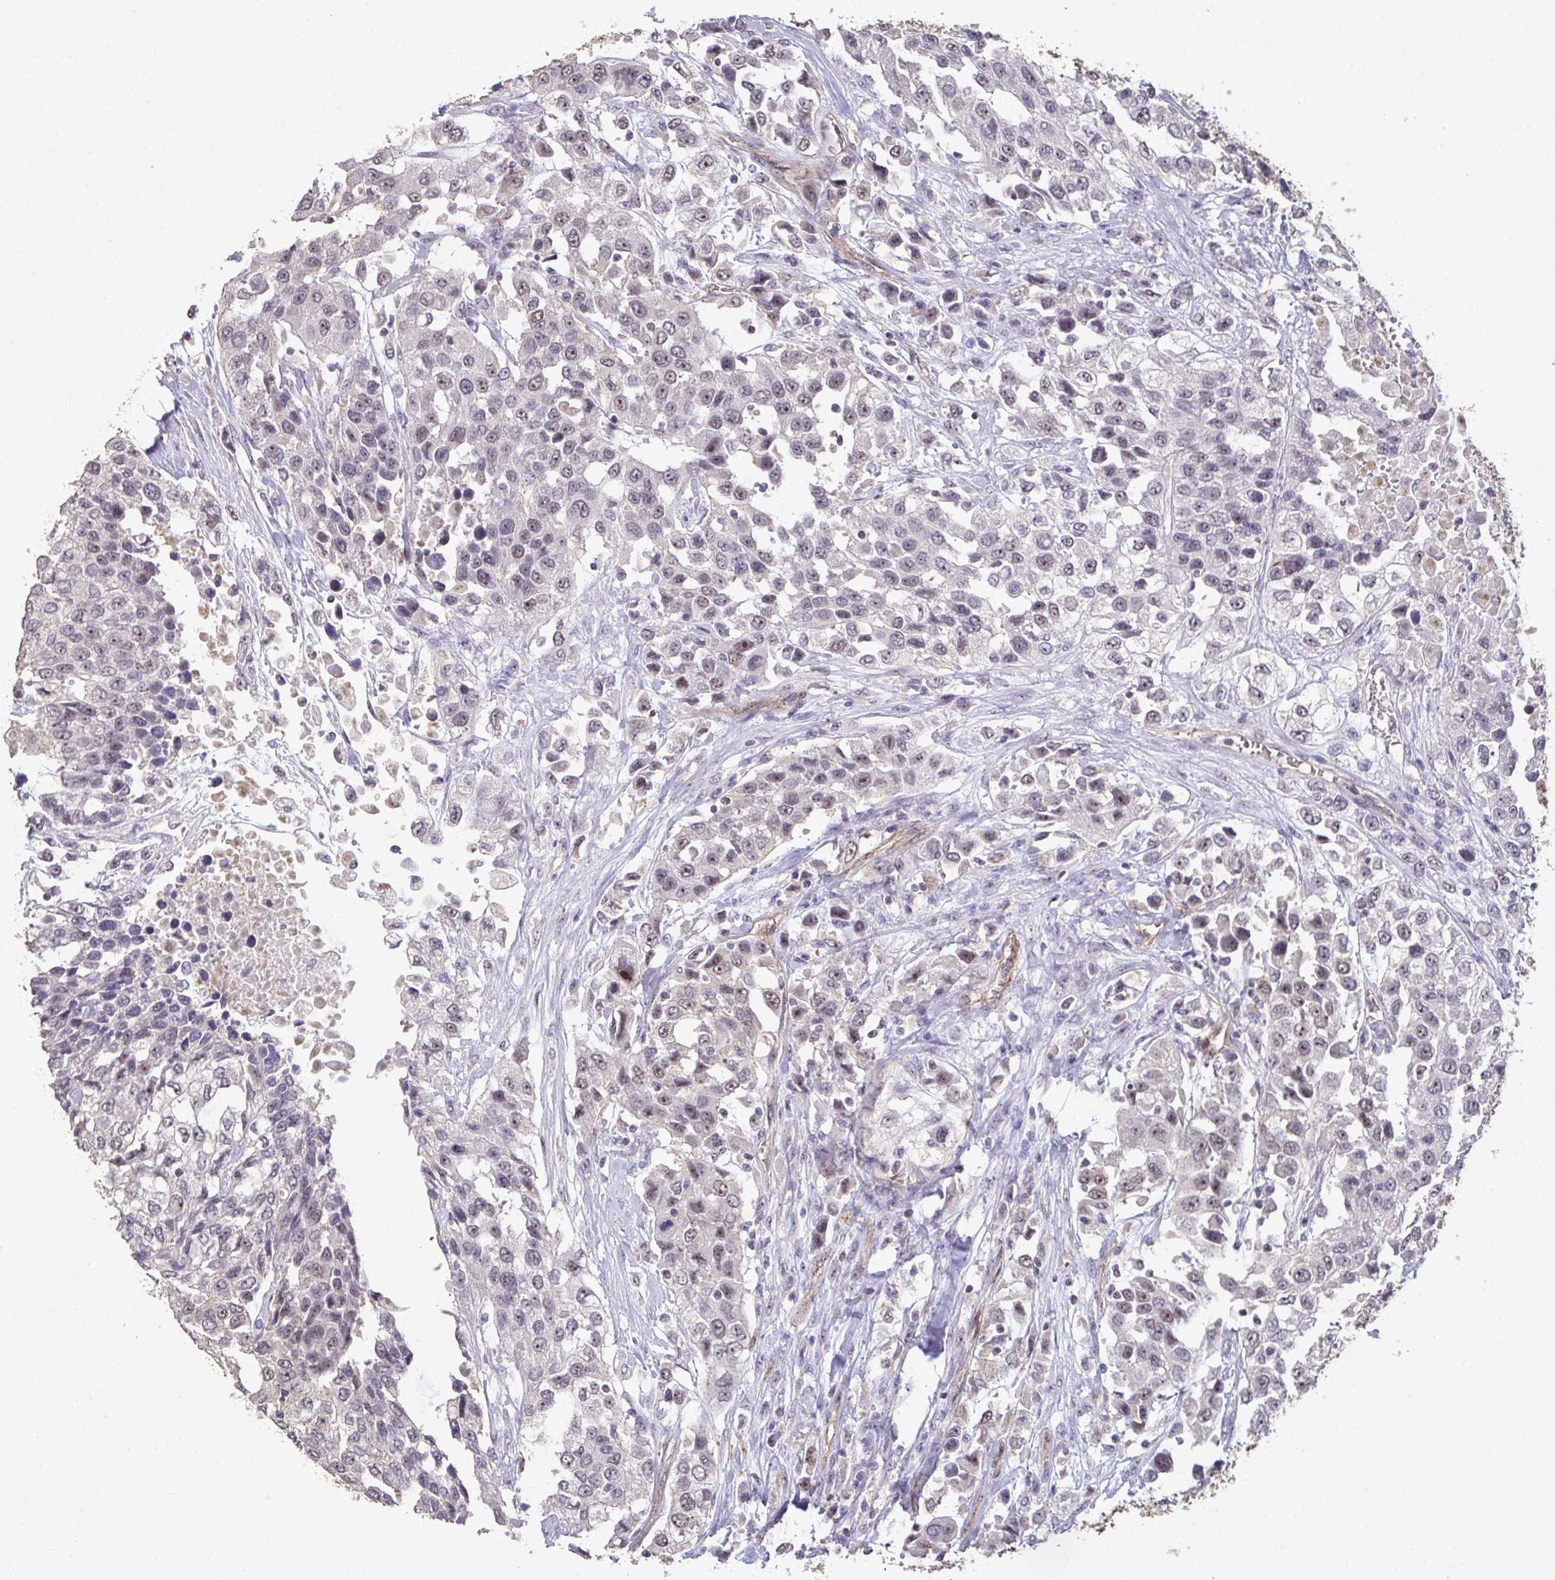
{"staining": {"intensity": "moderate", "quantity": "25%-75%", "location": "nuclear"}, "tissue": "urothelial cancer", "cell_type": "Tumor cells", "image_type": "cancer", "snomed": [{"axis": "morphology", "description": "Urothelial carcinoma, High grade"}, {"axis": "topography", "description": "Urinary bladder"}], "caption": "Immunohistochemistry (IHC) of high-grade urothelial carcinoma shows medium levels of moderate nuclear expression in approximately 25%-75% of tumor cells.", "gene": "SENP3", "patient": {"sex": "female", "age": 80}}